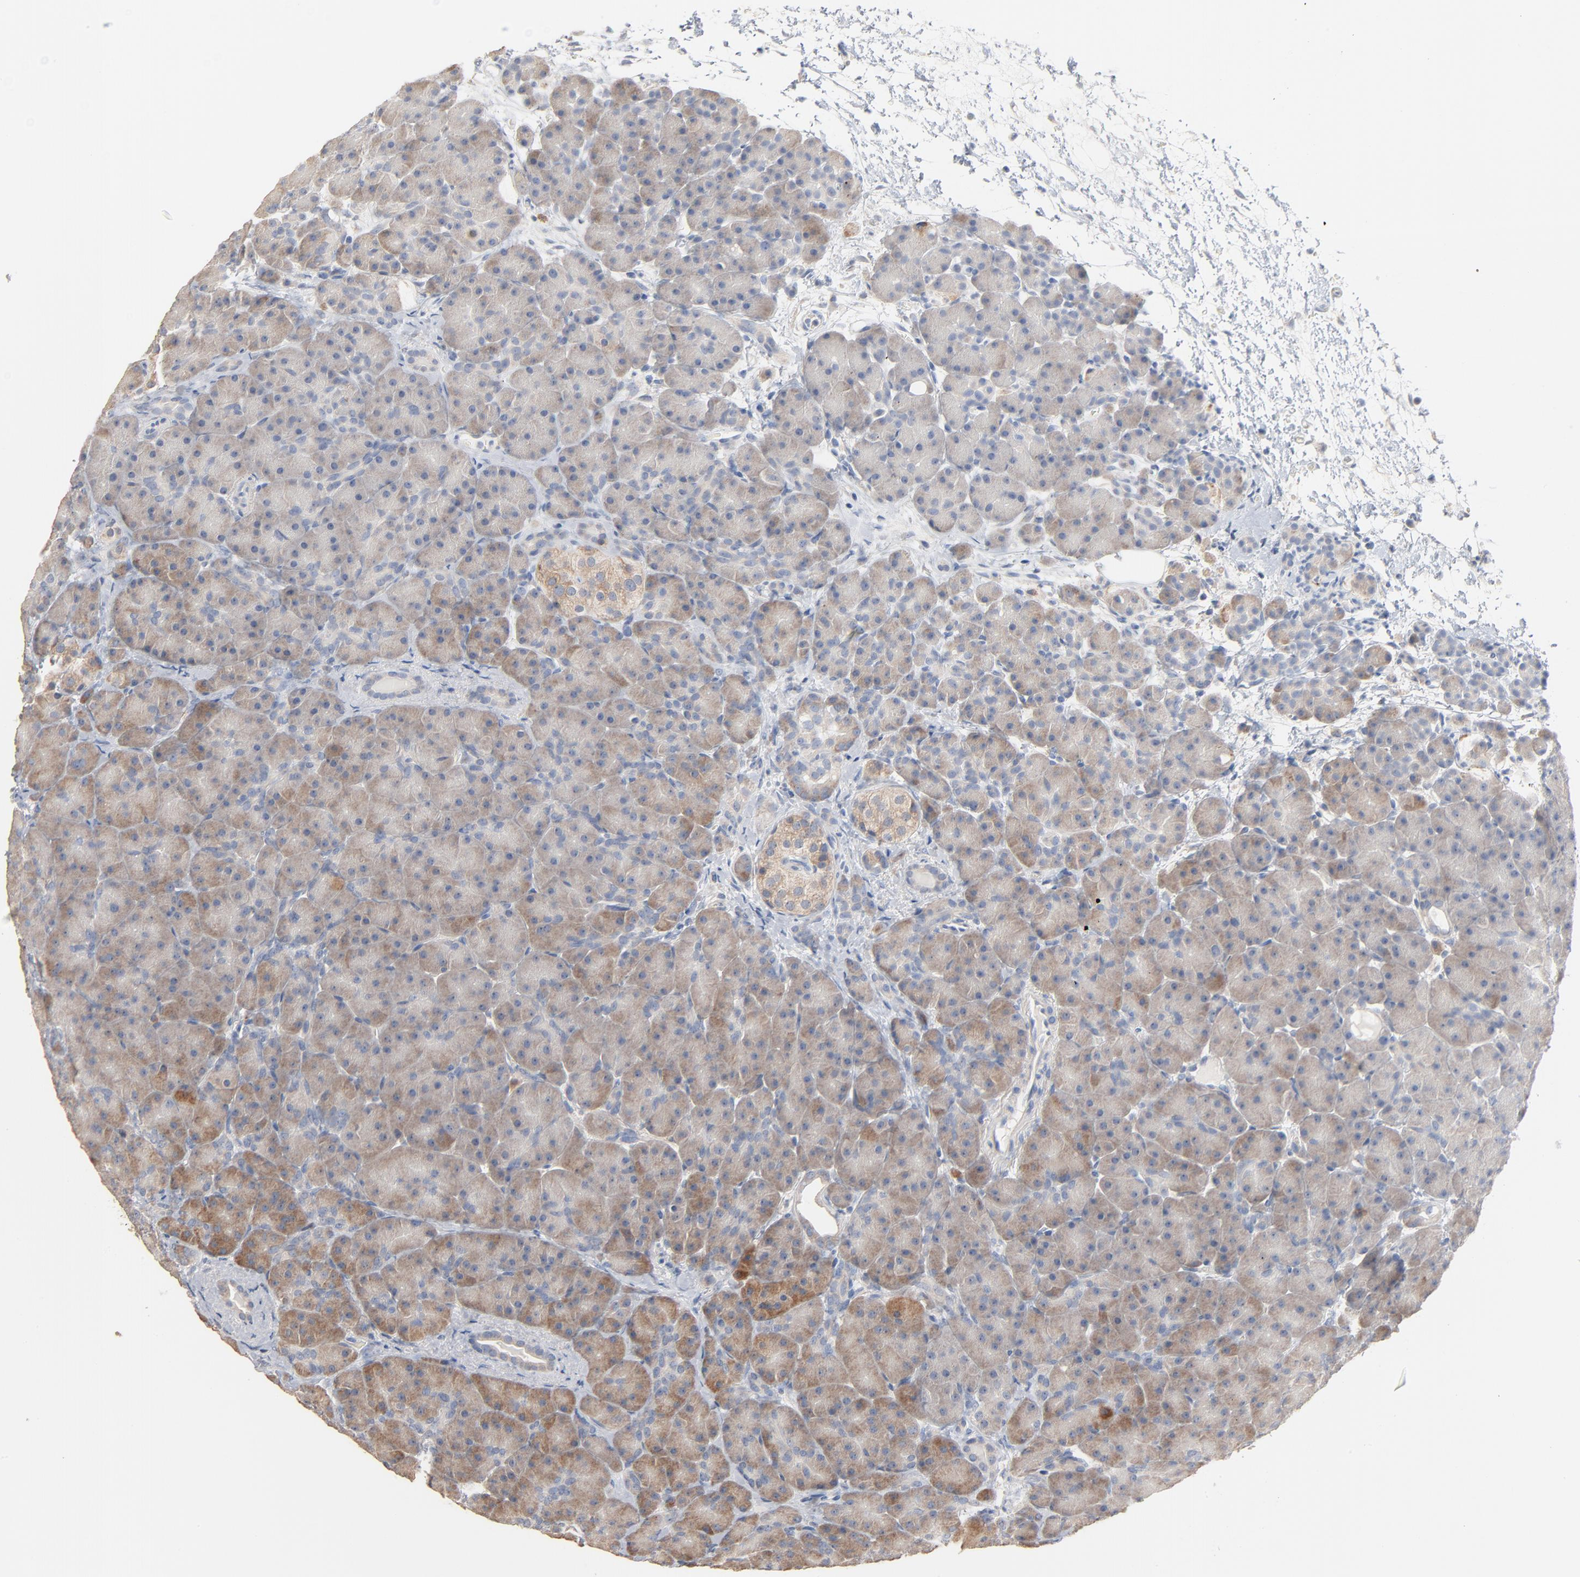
{"staining": {"intensity": "strong", "quantity": "<25%", "location": "cytoplasmic/membranous"}, "tissue": "pancreas", "cell_type": "Exocrine glandular cells", "image_type": "normal", "snomed": [{"axis": "morphology", "description": "Normal tissue, NOS"}, {"axis": "topography", "description": "Pancreas"}], "caption": "A micrograph of pancreas stained for a protein demonstrates strong cytoplasmic/membranous brown staining in exocrine glandular cells.", "gene": "ZDHHC8", "patient": {"sex": "male", "age": 66}}